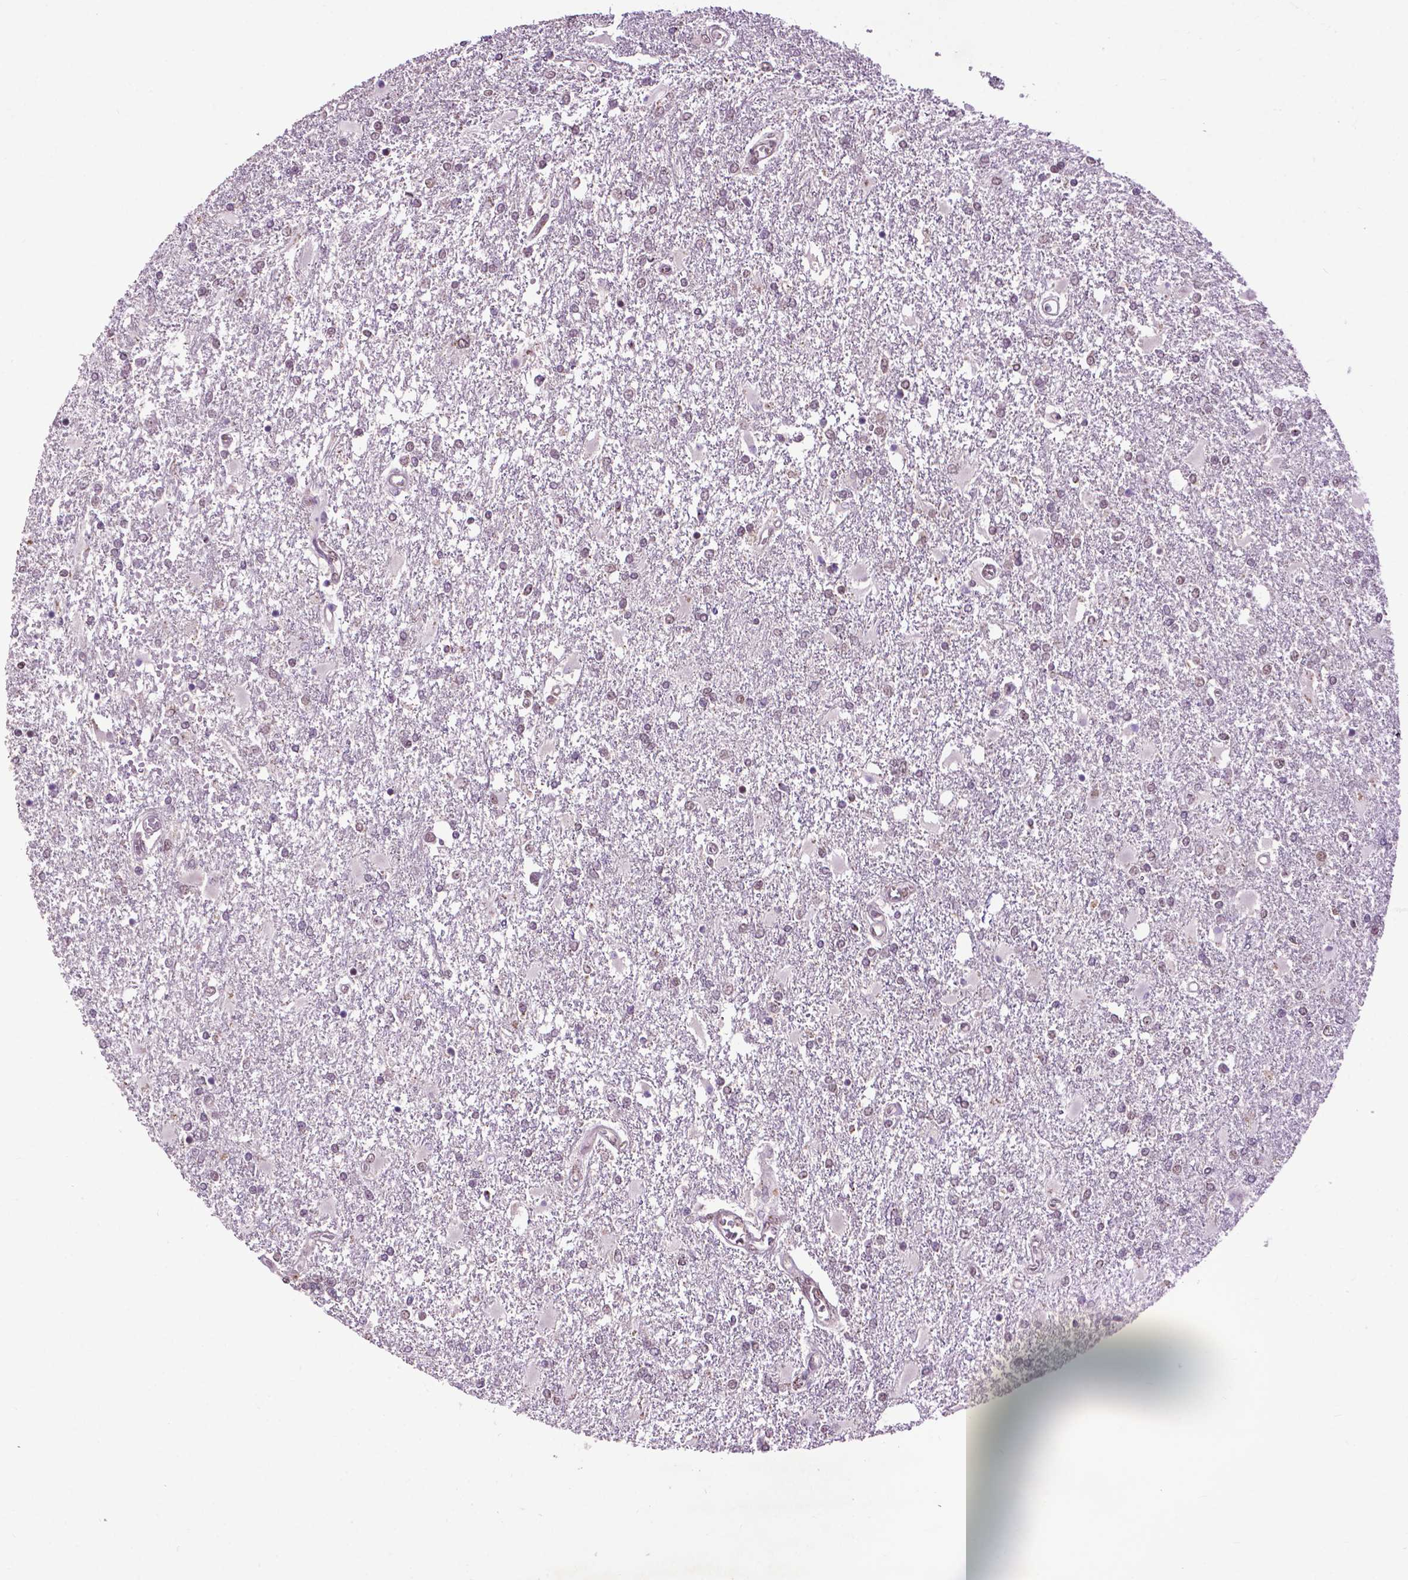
{"staining": {"intensity": "weak", "quantity": "<25%", "location": "nuclear"}, "tissue": "glioma", "cell_type": "Tumor cells", "image_type": "cancer", "snomed": [{"axis": "morphology", "description": "Glioma, malignant, High grade"}, {"axis": "topography", "description": "Cerebral cortex"}], "caption": "A photomicrograph of human glioma is negative for staining in tumor cells.", "gene": "EAF1", "patient": {"sex": "male", "age": 79}}